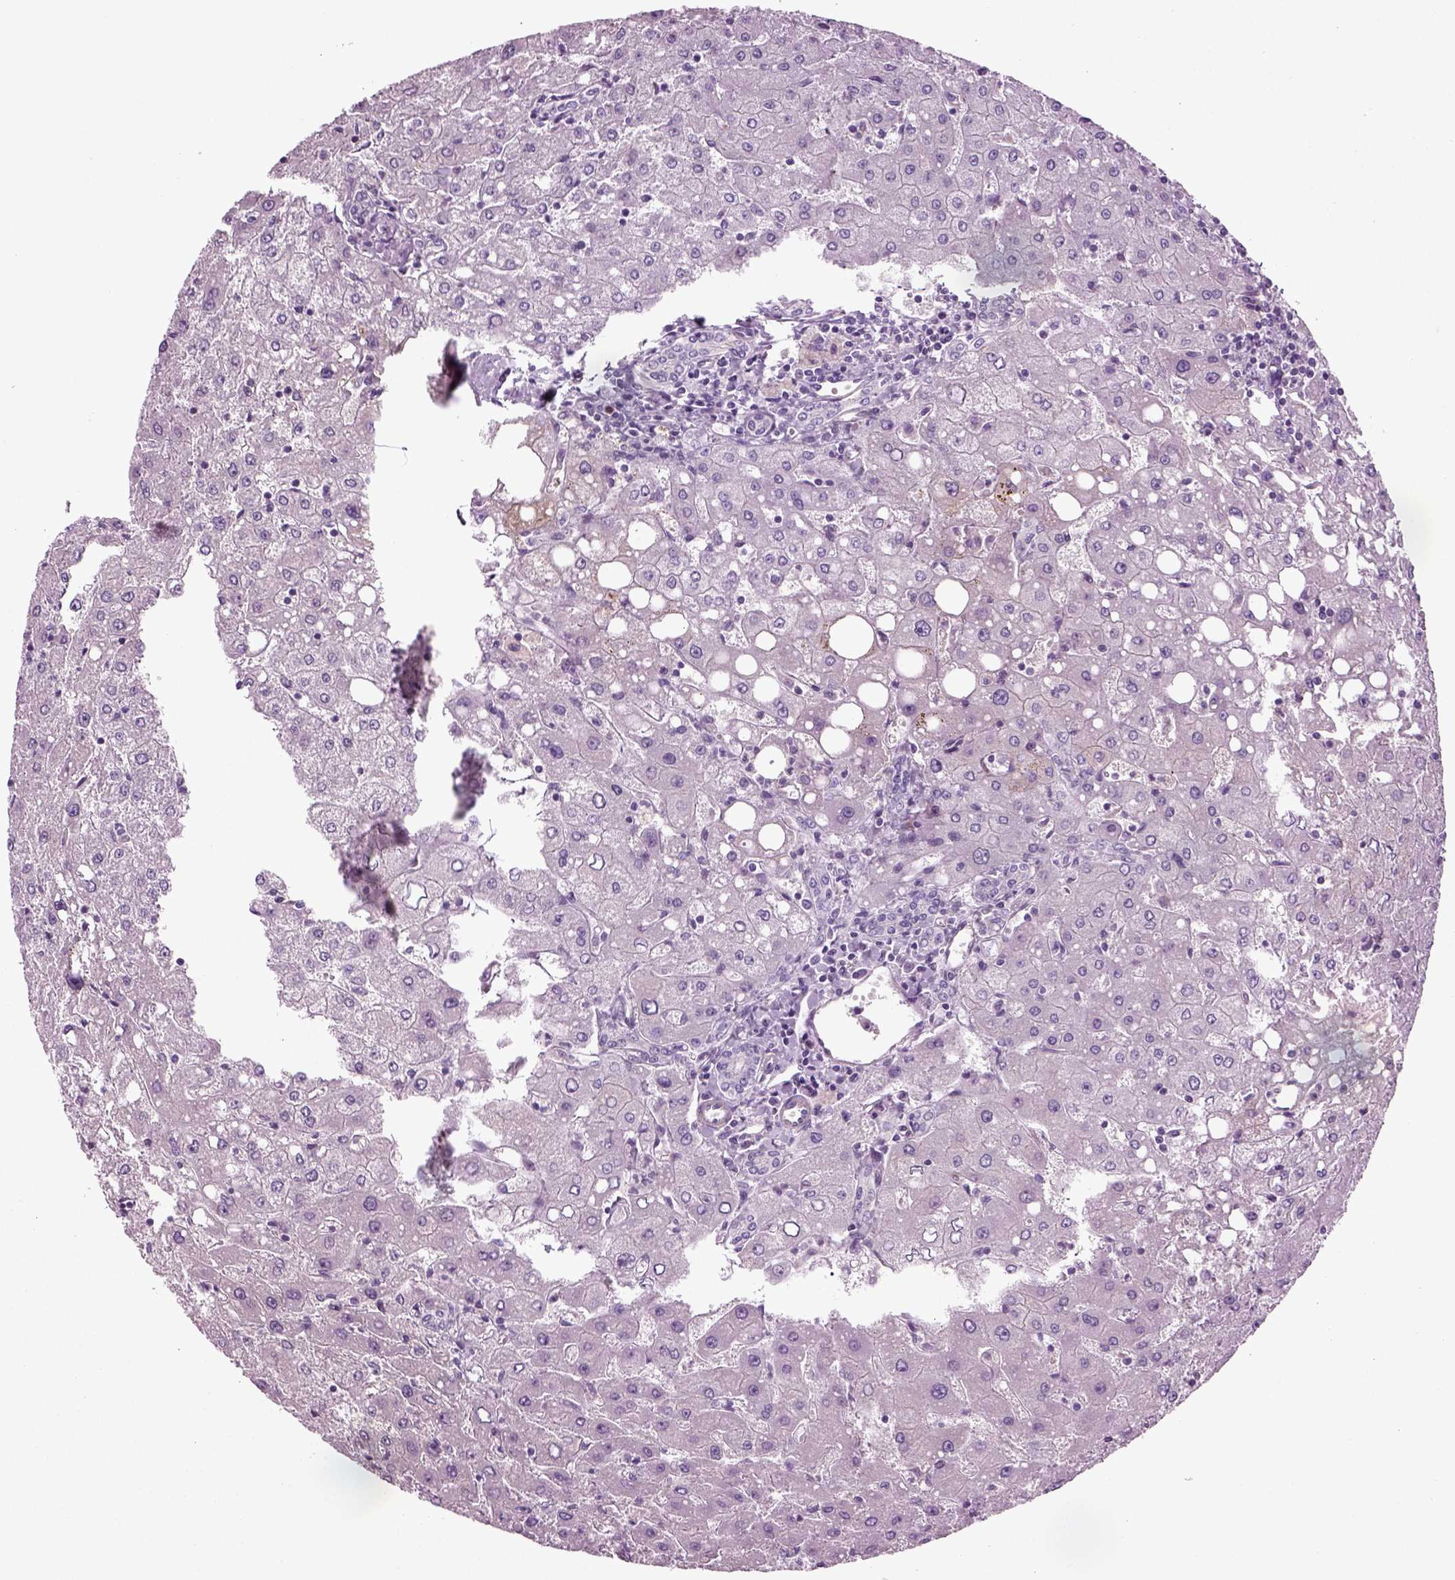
{"staining": {"intensity": "negative", "quantity": "none", "location": "none"}, "tissue": "liver", "cell_type": "Cholangiocytes", "image_type": "normal", "snomed": [{"axis": "morphology", "description": "Normal tissue, NOS"}, {"axis": "topography", "description": "Liver"}], "caption": "Human liver stained for a protein using immunohistochemistry (IHC) displays no expression in cholangiocytes.", "gene": "ARID3A", "patient": {"sex": "female", "age": 53}}